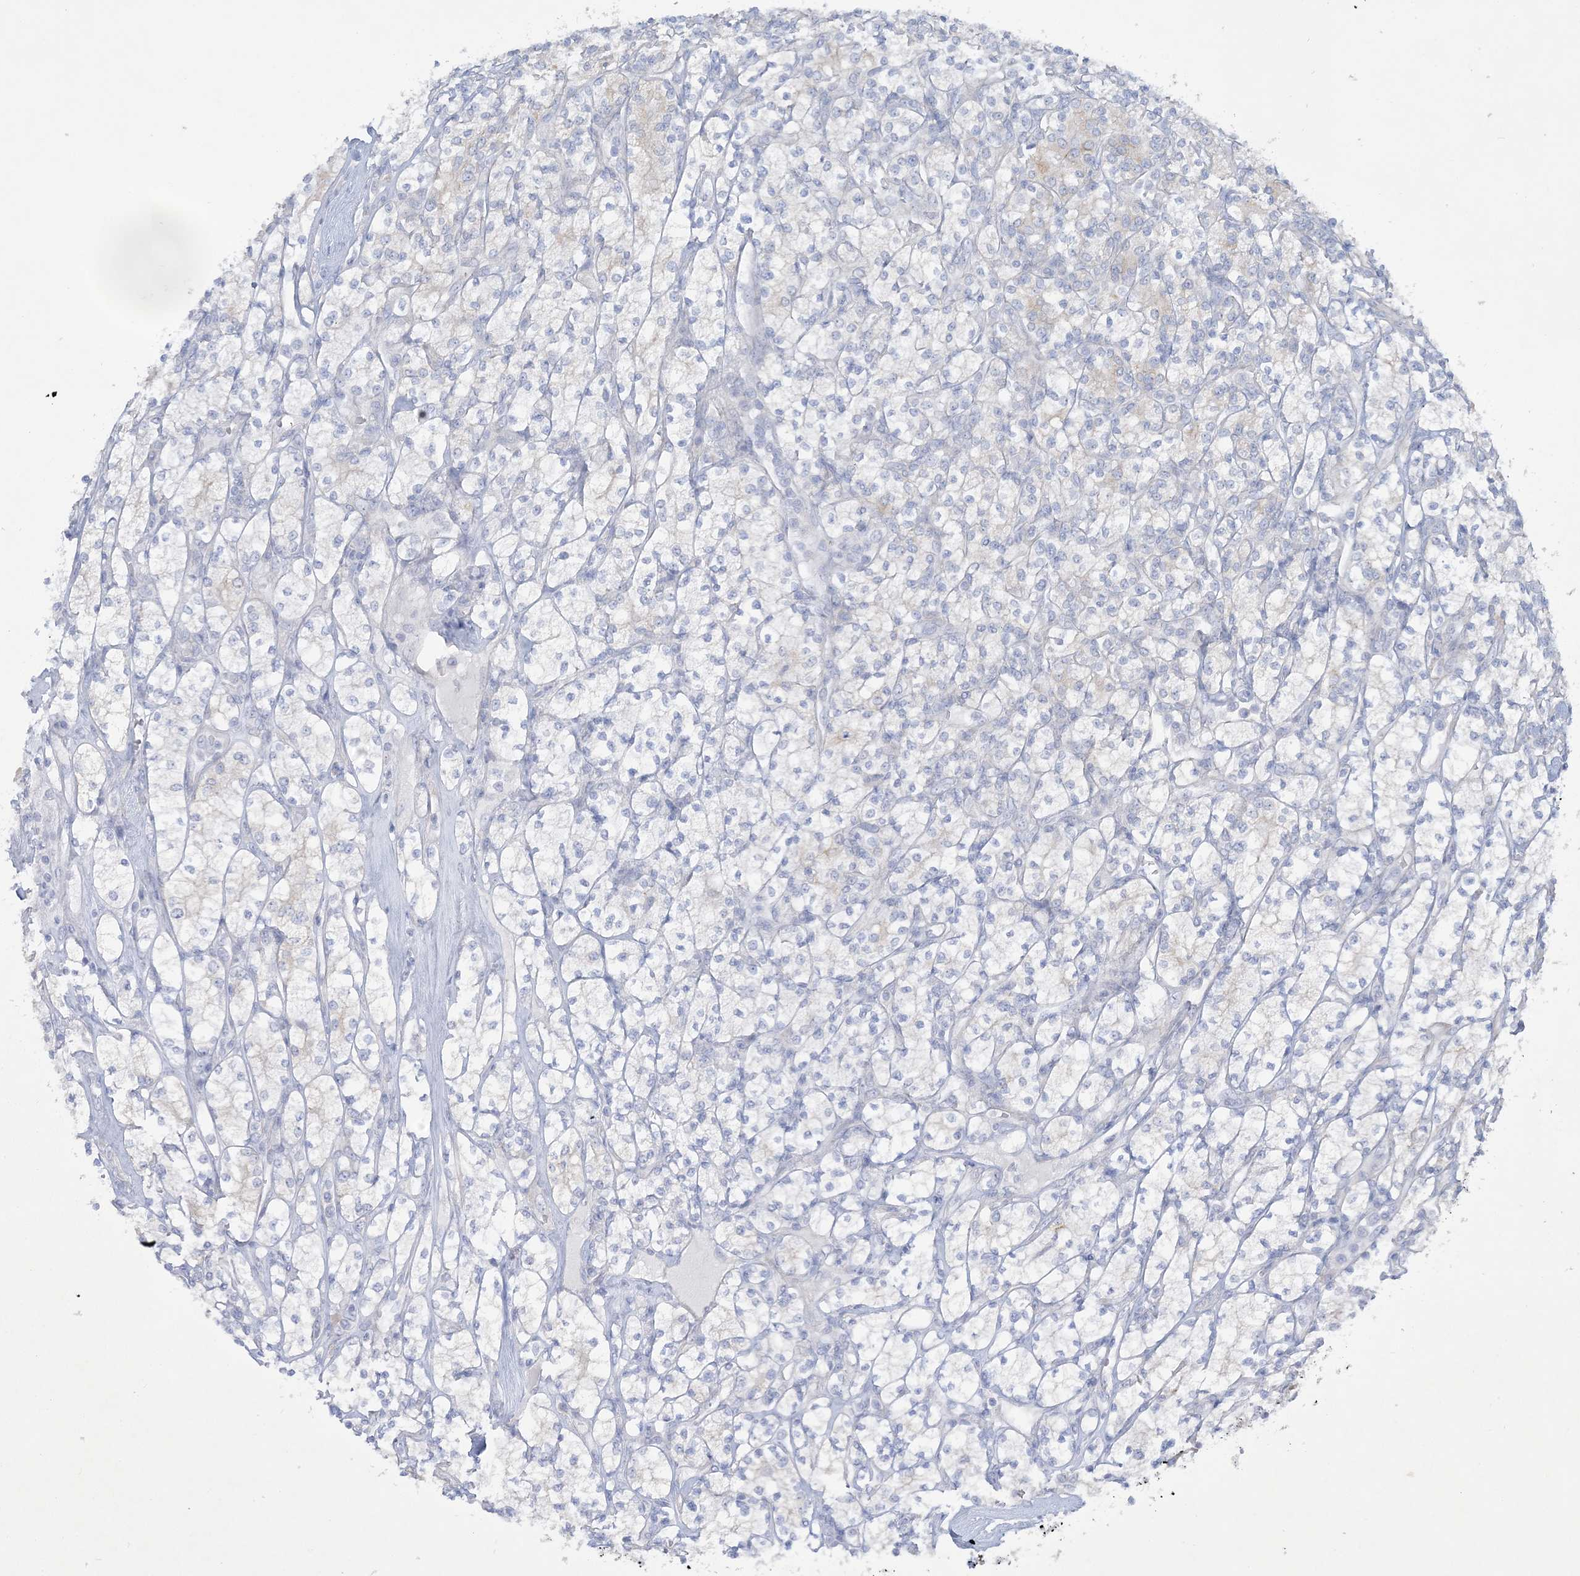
{"staining": {"intensity": "negative", "quantity": "none", "location": "none"}, "tissue": "renal cancer", "cell_type": "Tumor cells", "image_type": "cancer", "snomed": [{"axis": "morphology", "description": "Adenocarcinoma, NOS"}, {"axis": "topography", "description": "Kidney"}], "caption": "The micrograph reveals no staining of tumor cells in adenocarcinoma (renal).", "gene": "FARSB", "patient": {"sex": "male", "age": 77}}